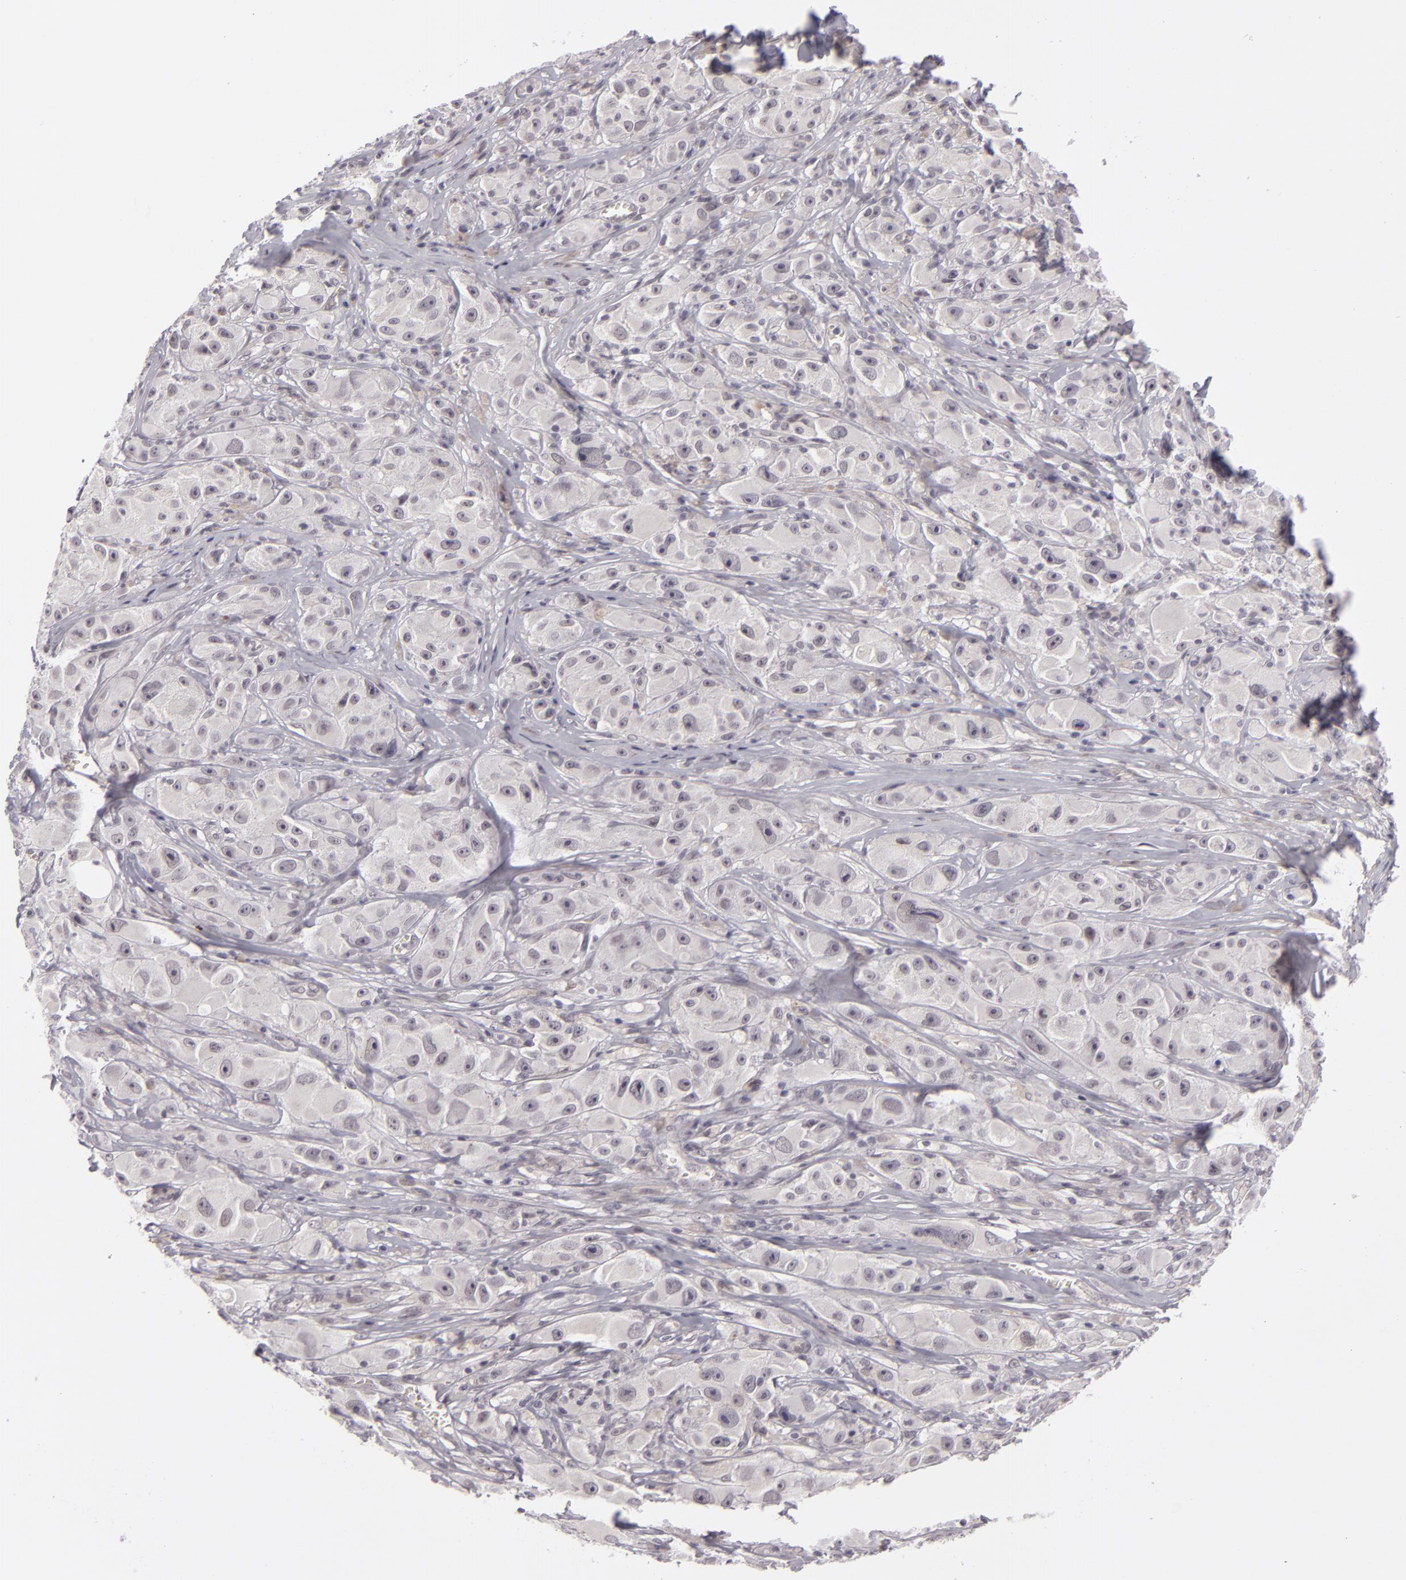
{"staining": {"intensity": "negative", "quantity": "none", "location": "none"}, "tissue": "melanoma", "cell_type": "Tumor cells", "image_type": "cancer", "snomed": [{"axis": "morphology", "description": "Malignant melanoma, NOS"}, {"axis": "topography", "description": "Skin"}], "caption": "There is no significant staining in tumor cells of melanoma. (Brightfield microscopy of DAB (3,3'-diaminobenzidine) IHC at high magnification).", "gene": "ZNF205", "patient": {"sex": "male", "age": 56}}